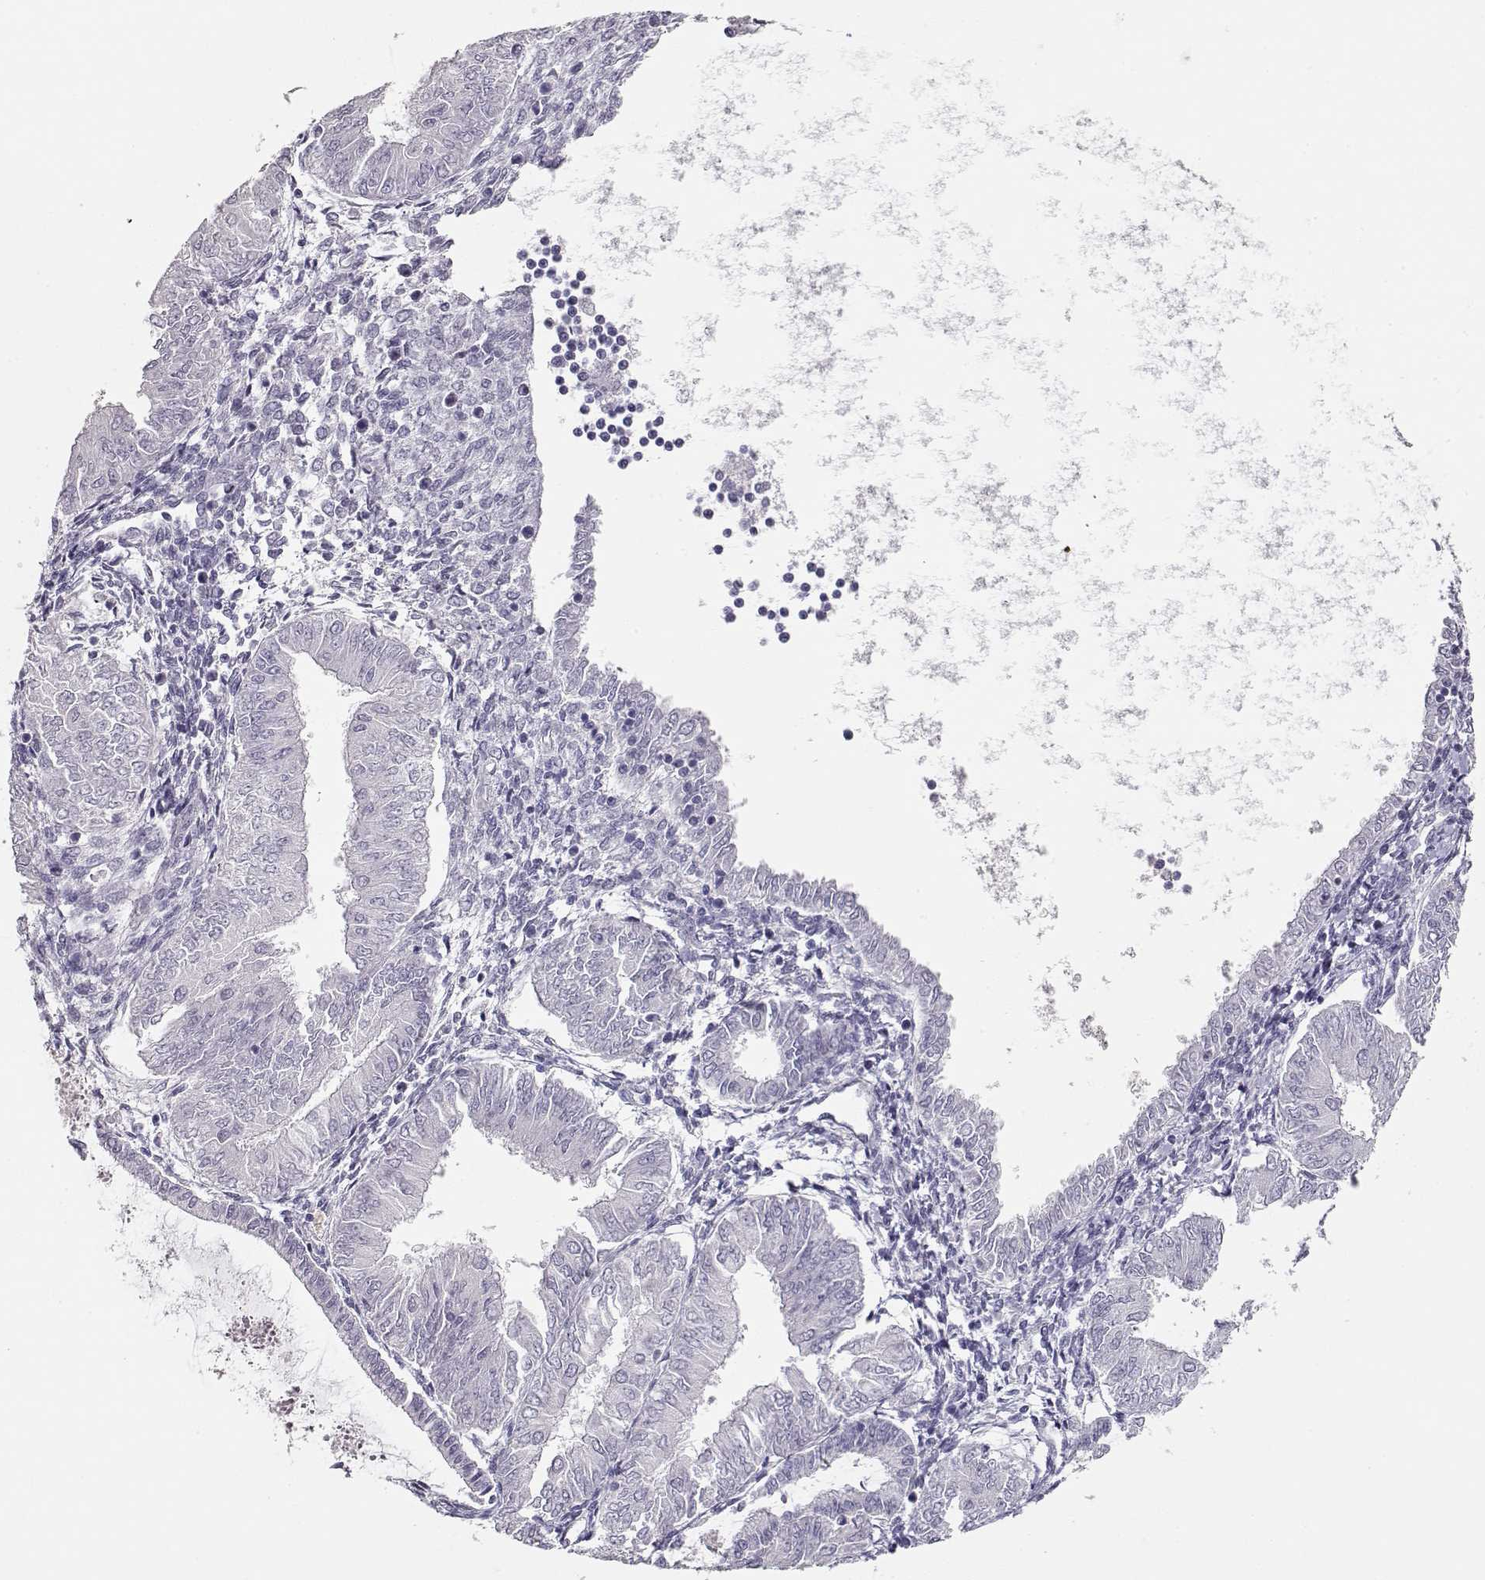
{"staining": {"intensity": "negative", "quantity": "none", "location": "none"}, "tissue": "endometrial cancer", "cell_type": "Tumor cells", "image_type": "cancer", "snomed": [{"axis": "morphology", "description": "Adenocarcinoma, NOS"}, {"axis": "topography", "description": "Endometrium"}], "caption": "A histopathology image of human endometrial cancer (adenocarcinoma) is negative for staining in tumor cells.", "gene": "MAGEC1", "patient": {"sex": "female", "age": 53}}